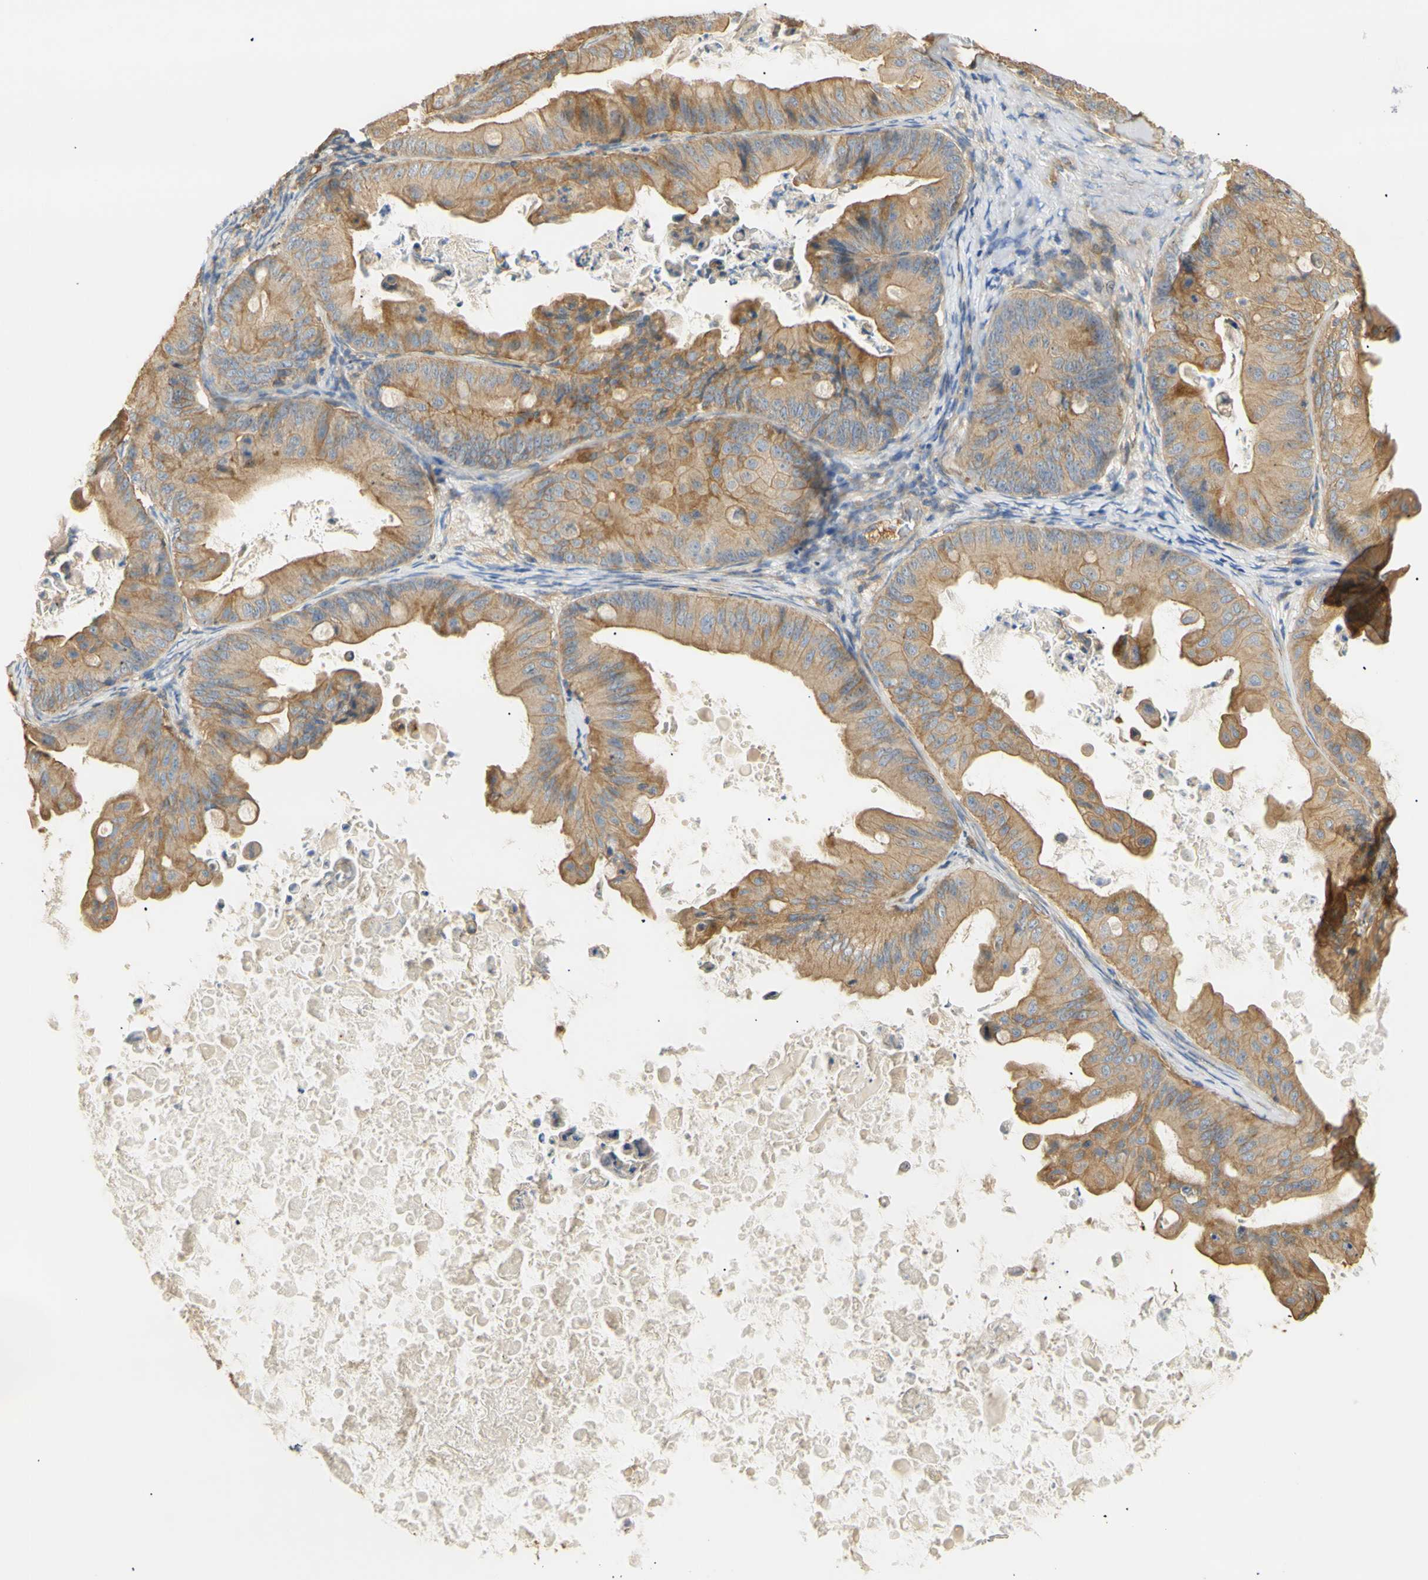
{"staining": {"intensity": "moderate", "quantity": ">75%", "location": "cytoplasmic/membranous"}, "tissue": "ovarian cancer", "cell_type": "Tumor cells", "image_type": "cancer", "snomed": [{"axis": "morphology", "description": "Cystadenocarcinoma, mucinous, NOS"}, {"axis": "topography", "description": "Ovary"}], "caption": "The photomicrograph displays immunohistochemical staining of ovarian mucinous cystadenocarcinoma. There is moderate cytoplasmic/membranous positivity is identified in about >75% of tumor cells. (IHC, brightfield microscopy, high magnification).", "gene": "KCNE4", "patient": {"sex": "female", "age": 37}}